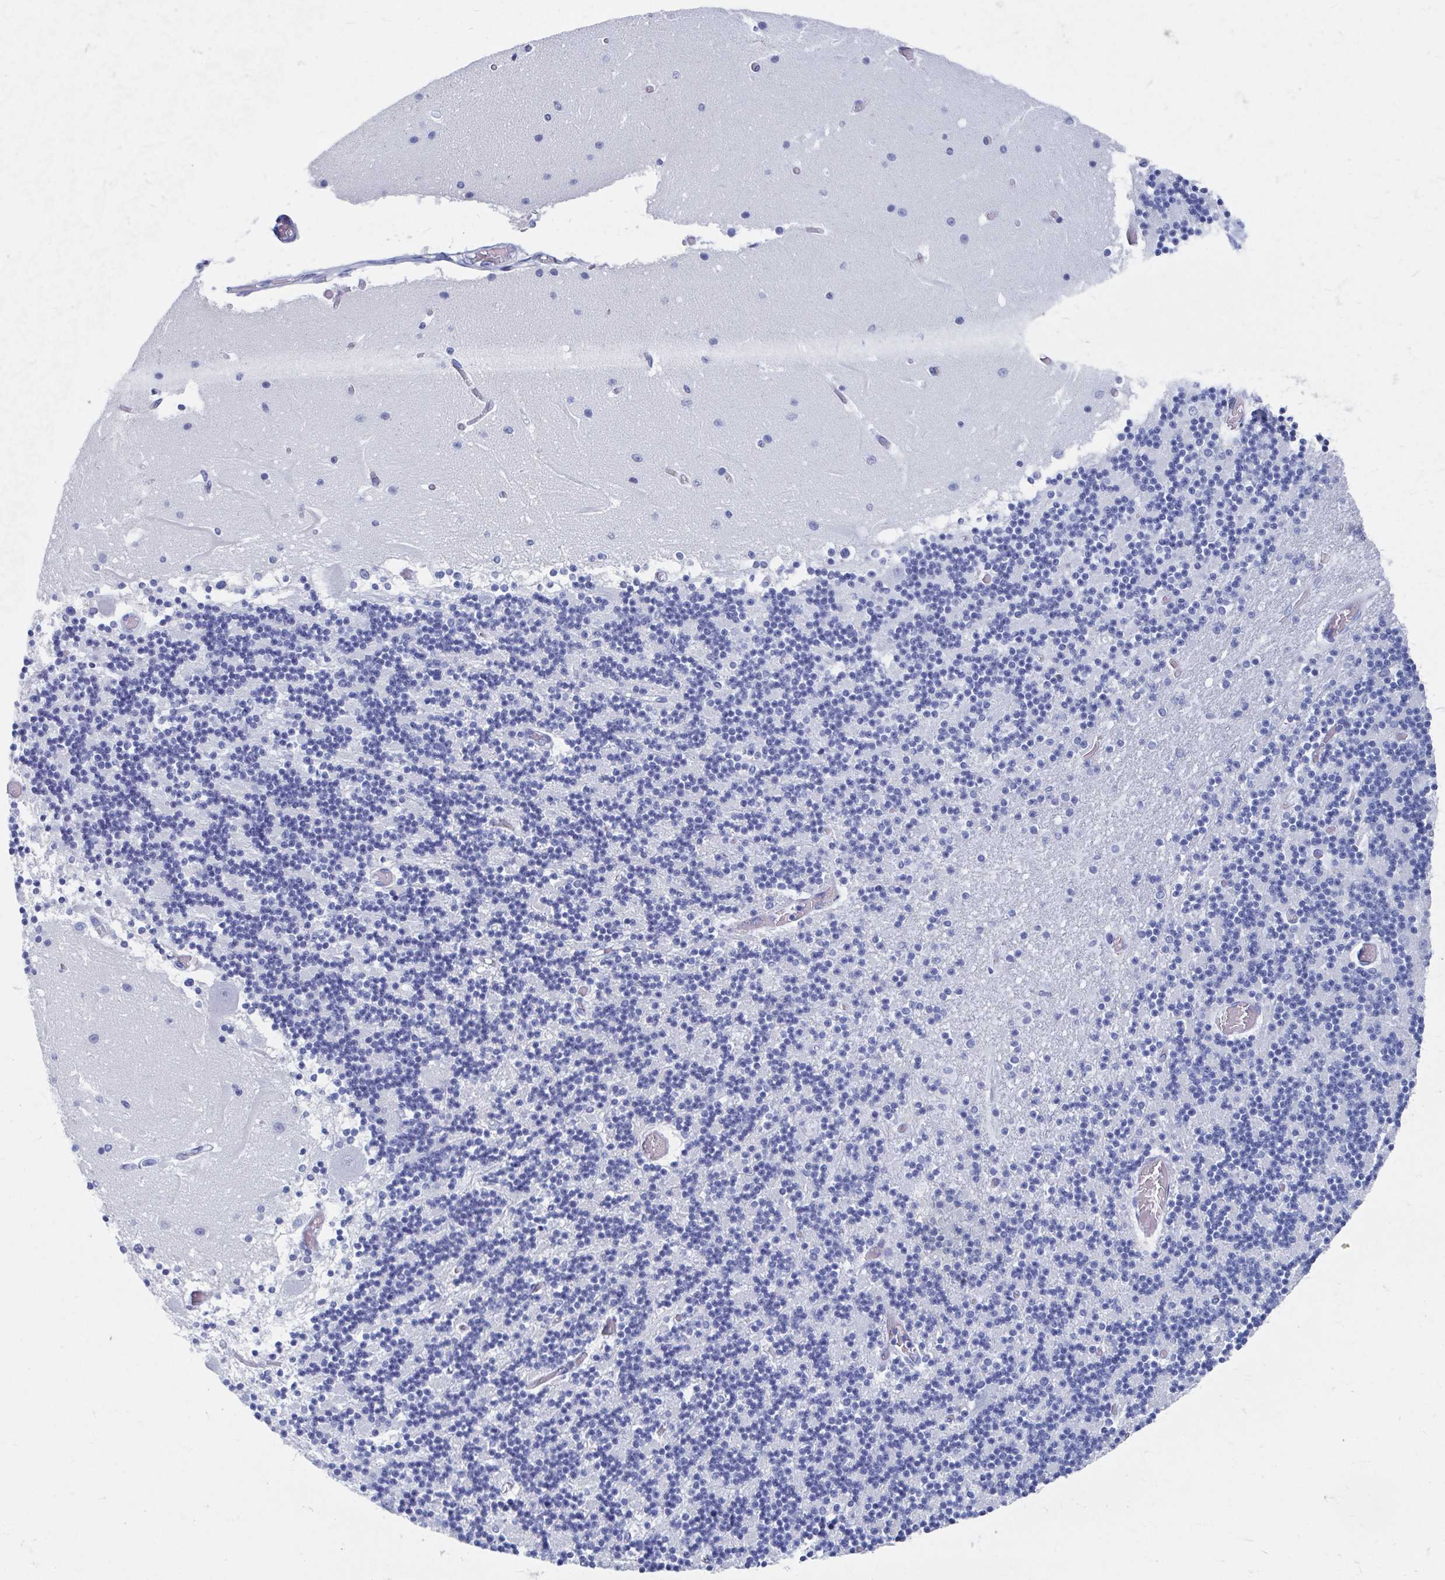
{"staining": {"intensity": "negative", "quantity": "none", "location": "none"}, "tissue": "cerebellum", "cell_type": "Cells in granular layer", "image_type": "normal", "snomed": [{"axis": "morphology", "description": "Normal tissue, NOS"}, {"axis": "topography", "description": "Cerebellum"}], "caption": "Human cerebellum stained for a protein using immunohistochemistry demonstrates no expression in cells in granular layer.", "gene": "C10orf53", "patient": {"sex": "female", "age": 28}}